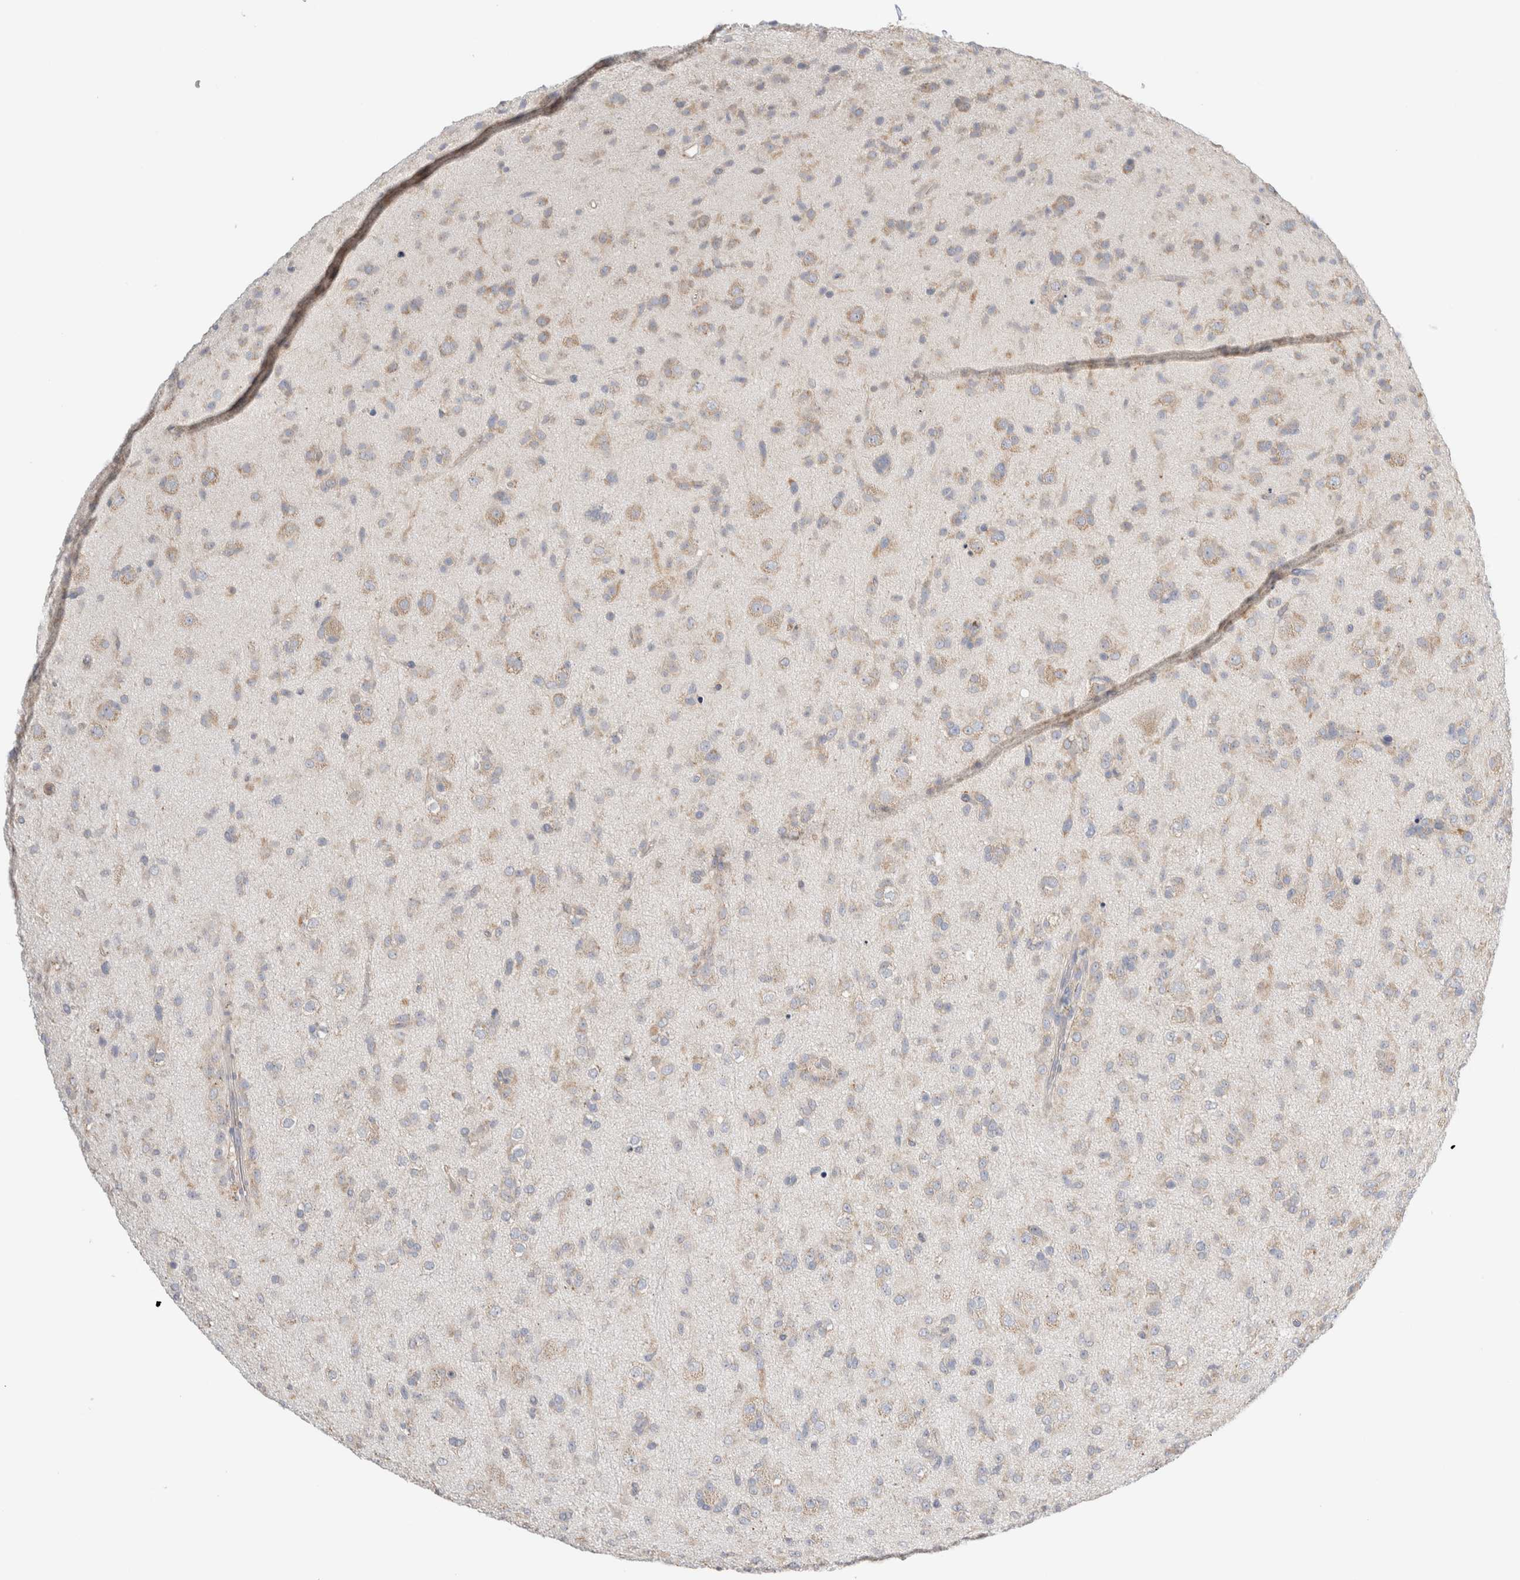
{"staining": {"intensity": "weak", "quantity": "<25%", "location": "cytoplasmic/membranous"}, "tissue": "glioma", "cell_type": "Tumor cells", "image_type": "cancer", "snomed": [{"axis": "morphology", "description": "Glioma, malignant, Low grade"}, {"axis": "topography", "description": "Brain"}], "caption": "Immunohistochemical staining of glioma shows no significant staining in tumor cells.", "gene": "ZNF23", "patient": {"sex": "male", "age": 65}}